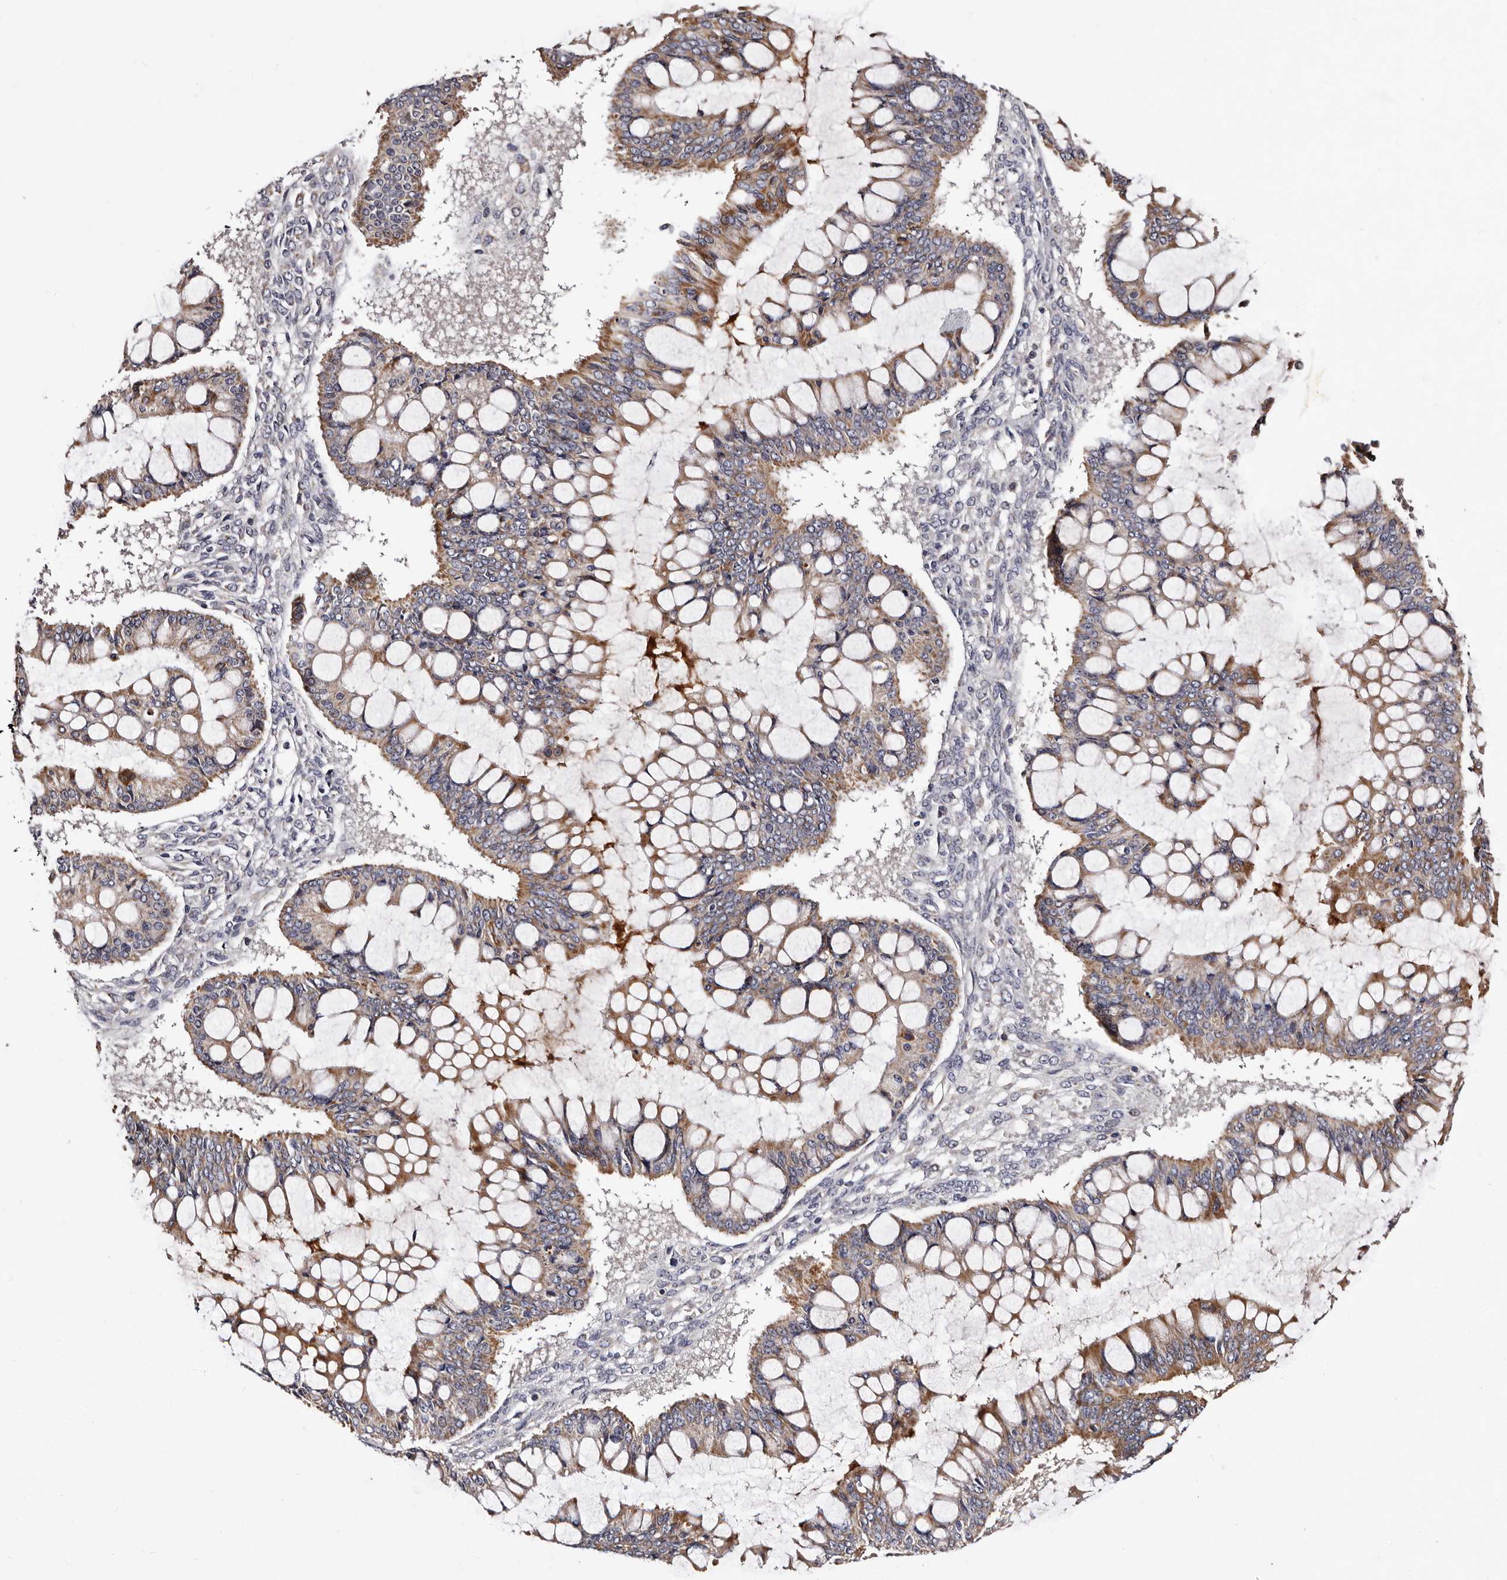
{"staining": {"intensity": "moderate", "quantity": ">75%", "location": "cytoplasmic/membranous"}, "tissue": "ovarian cancer", "cell_type": "Tumor cells", "image_type": "cancer", "snomed": [{"axis": "morphology", "description": "Cystadenocarcinoma, mucinous, NOS"}, {"axis": "topography", "description": "Ovary"}], "caption": "Immunohistochemical staining of ovarian mucinous cystadenocarcinoma reveals moderate cytoplasmic/membranous protein expression in approximately >75% of tumor cells.", "gene": "TAF4B", "patient": {"sex": "female", "age": 73}}